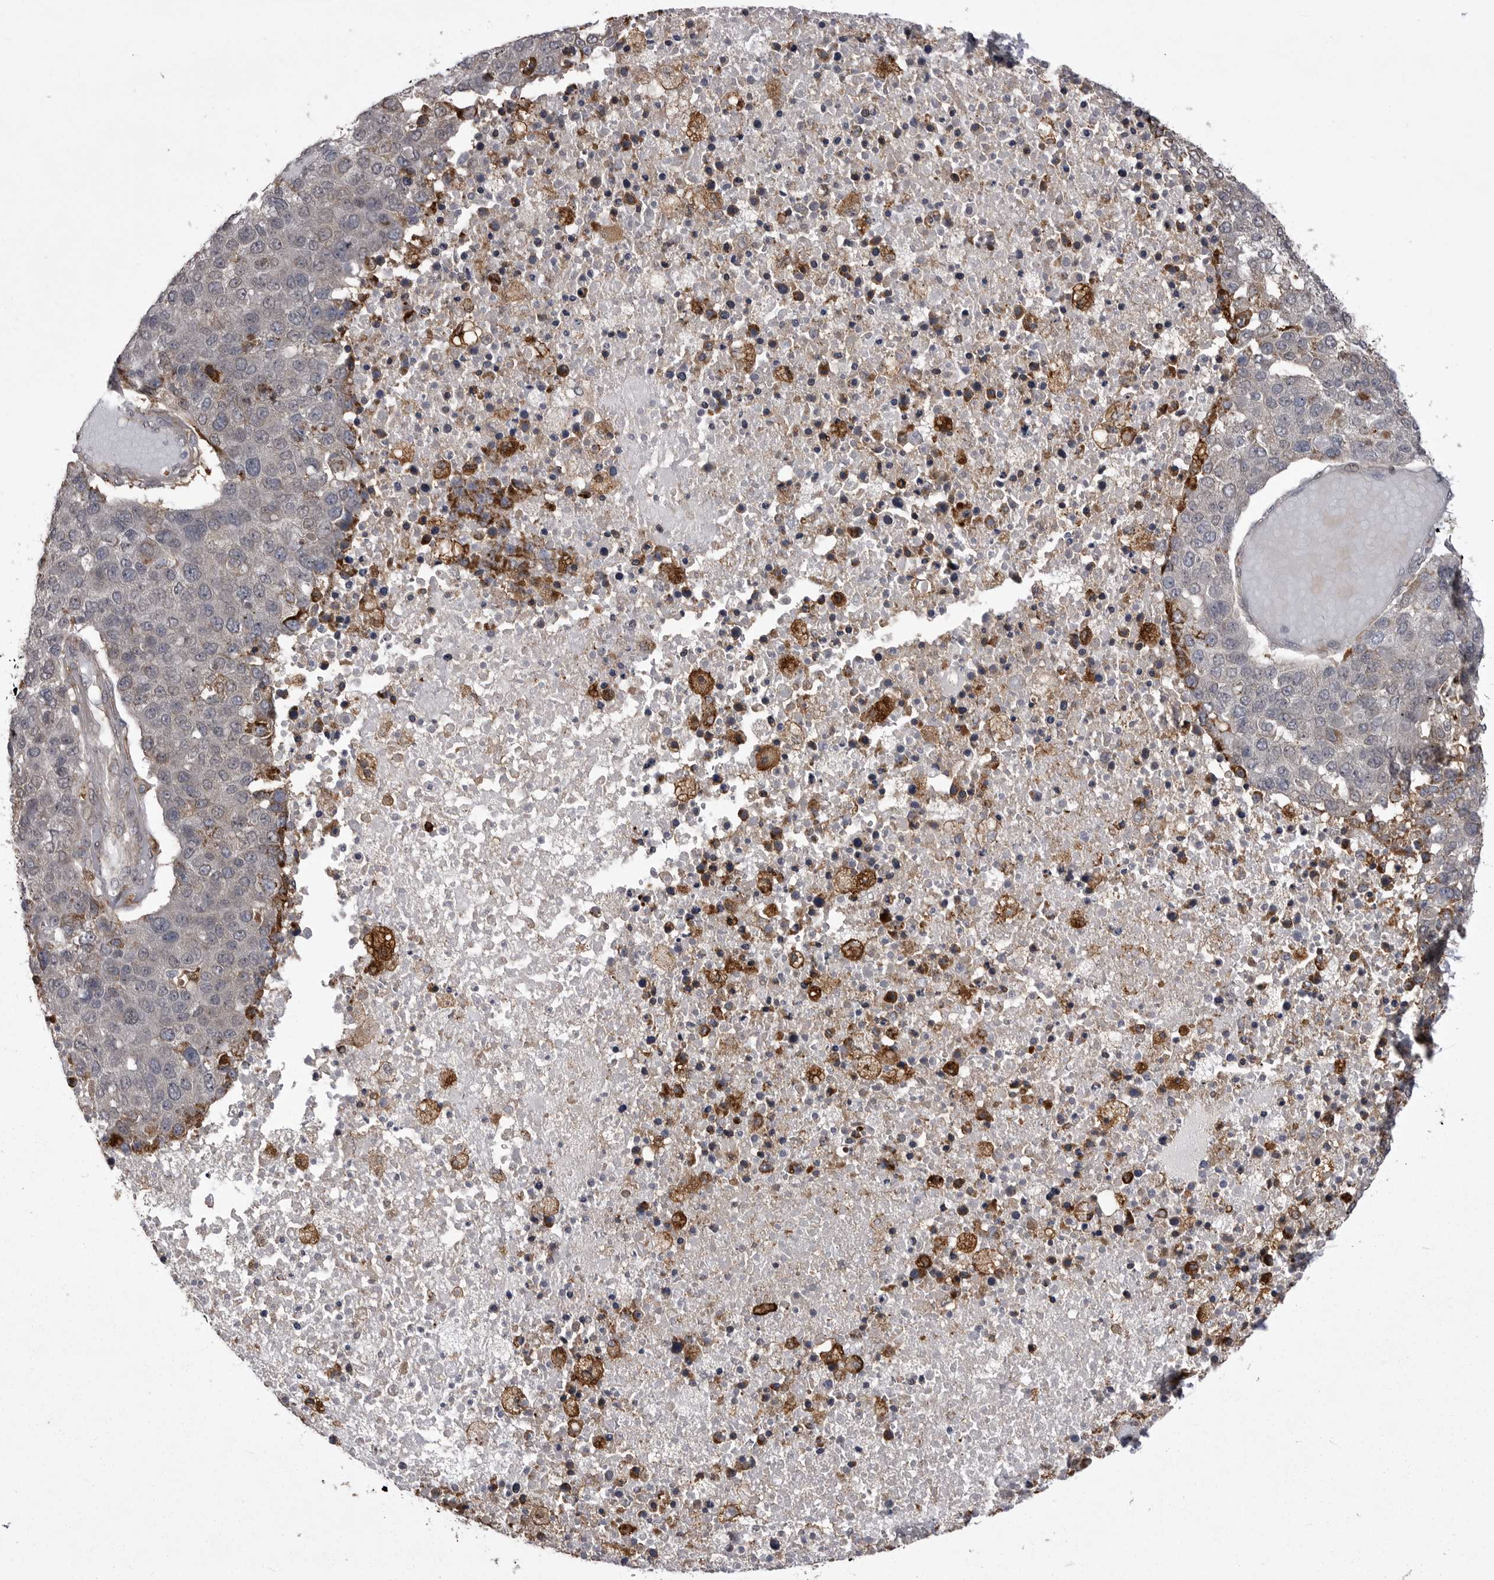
{"staining": {"intensity": "negative", "quantity": "none", "location": "none"}, "tissue": "pancreatic cancer", "cell_type": "Tumor cells", "image_type": "cancer", "snomed": [{"axis": "morphology", "description": "Adenocarcinoma, NOS"}, {"axis": "topography", "description": "Pancreas"}], "caption": "Immunohistochemical staining of human pancreatic adenocarcinoma exhibits no significant staining in tumor cells.", "gene": "ABL1", "patient": {"sex": "female", "age": 61}}